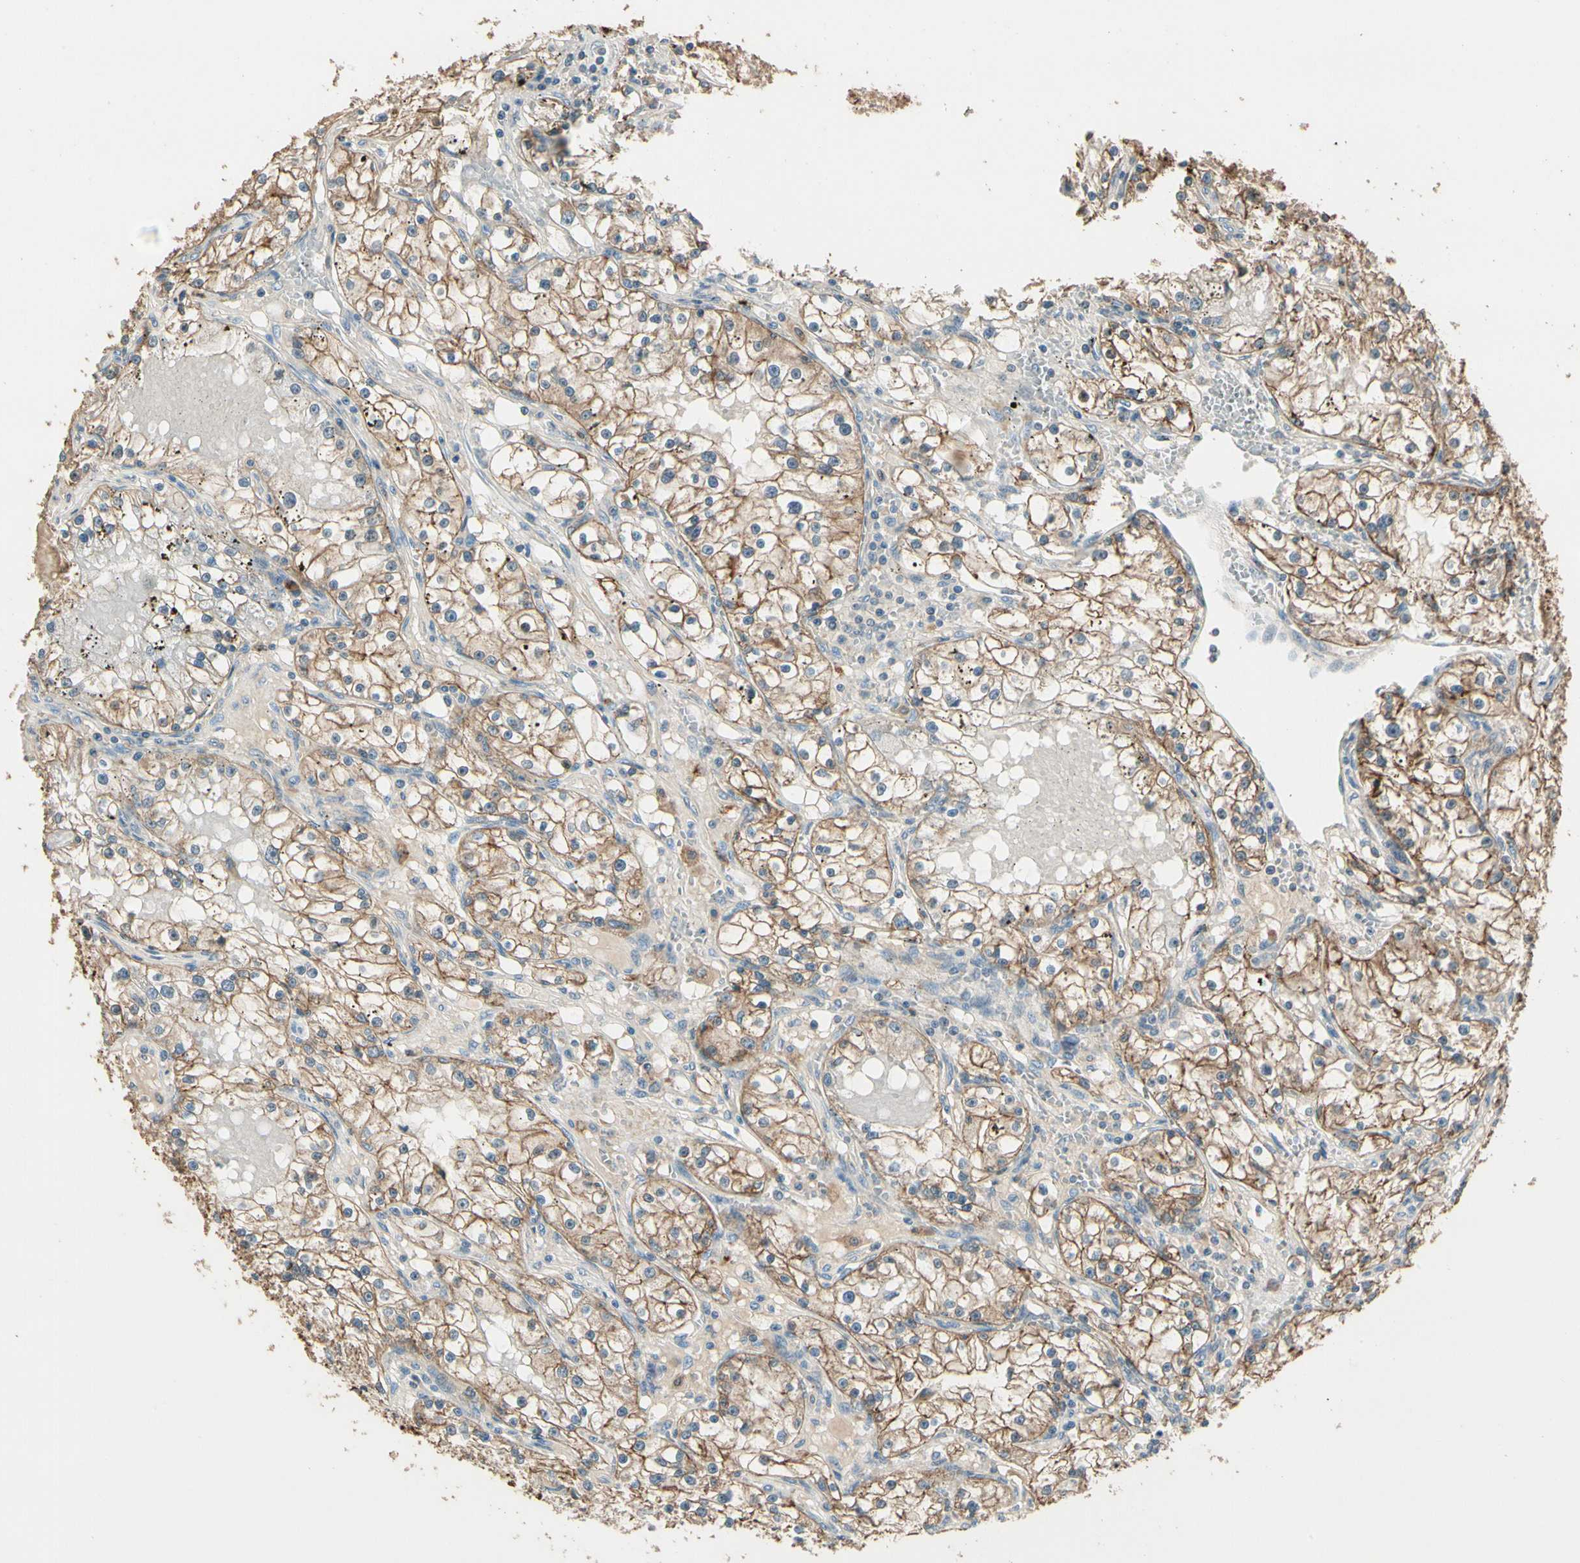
{"staining": {"intensity": "moderate", "quantity": ">75%", "location": "cytoplasmic/membranous"}, "tissue": "renal cancer", "cell_type": "Tumor cells", "image_type": "cancer", "snomed": [{"axis": "morphology", "description": "Adenocarcinoma, NOS"}, {"axis": "topography", "description": "Kidney"}], "caption": "Immunohistochemistry (IHC) photomicrograph of neoplastic tissue: human renal adenocarcinoma stained using immunohistochemistry (IHC) demonstrates medium levels of moderate protein expression localized specifically in the cytoplasmic/membranous of tumor cells, appearing as a cytoplasmic/membranous brown color.", "gene": "CDH6", "patient": {"sex": "male", "age": 56}}